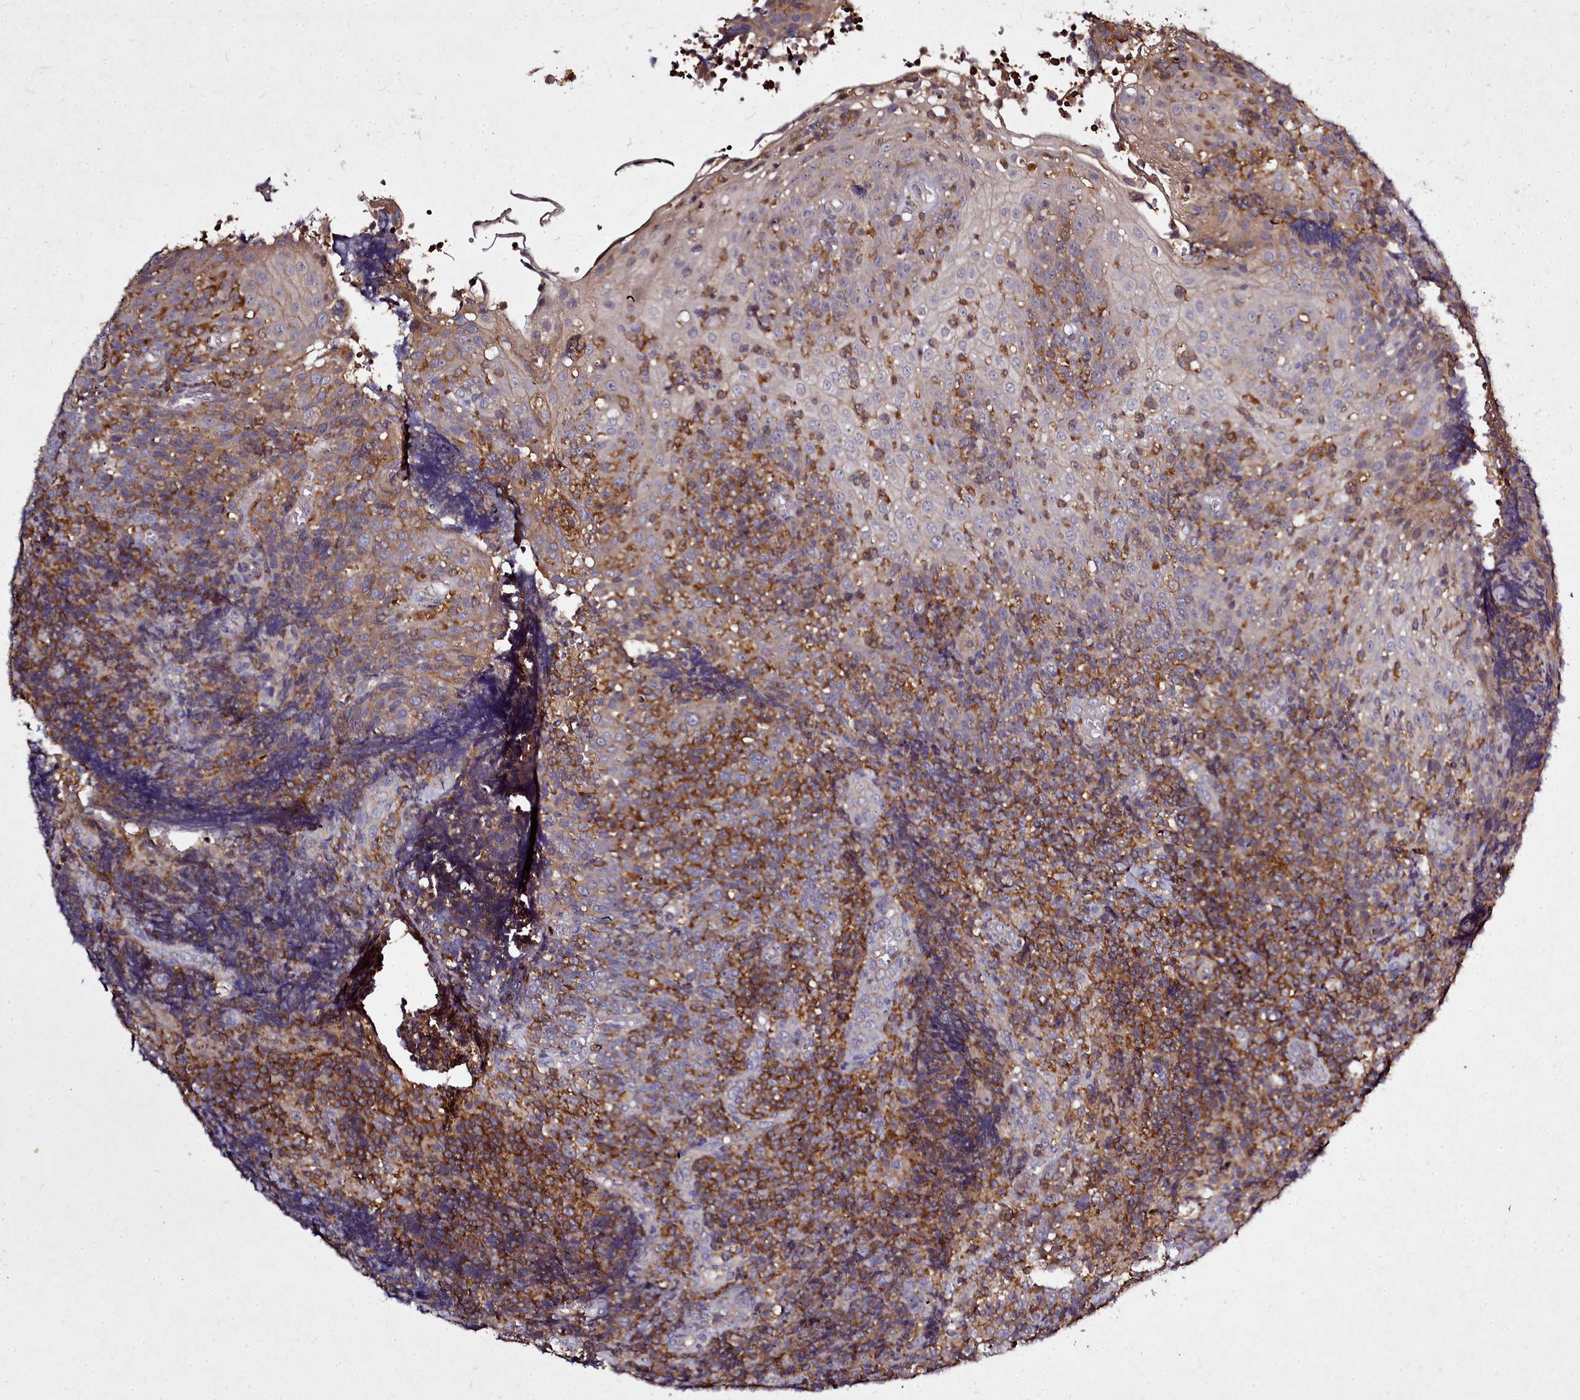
{"staining": {"intensity": "moderate", "quantity": ">75%", "location": "cytoplasmic/membranous"}, "tissue": "tonsil", "cell_type": "Germinal center cells", "image_type": "normal", "snomed": [{"axis": "morphology", "description": "Normal tissue, NOS"}, {"axis": "topography", "description": "Tonsil"}], "caption": "Germinal center cells reveal moderate cytoplasmic/membranous positivity in about >75% of cells in unremarkable tonsil.", "gene": "NCKAP1L", "patient": {"sex": "female", "age": 19}}